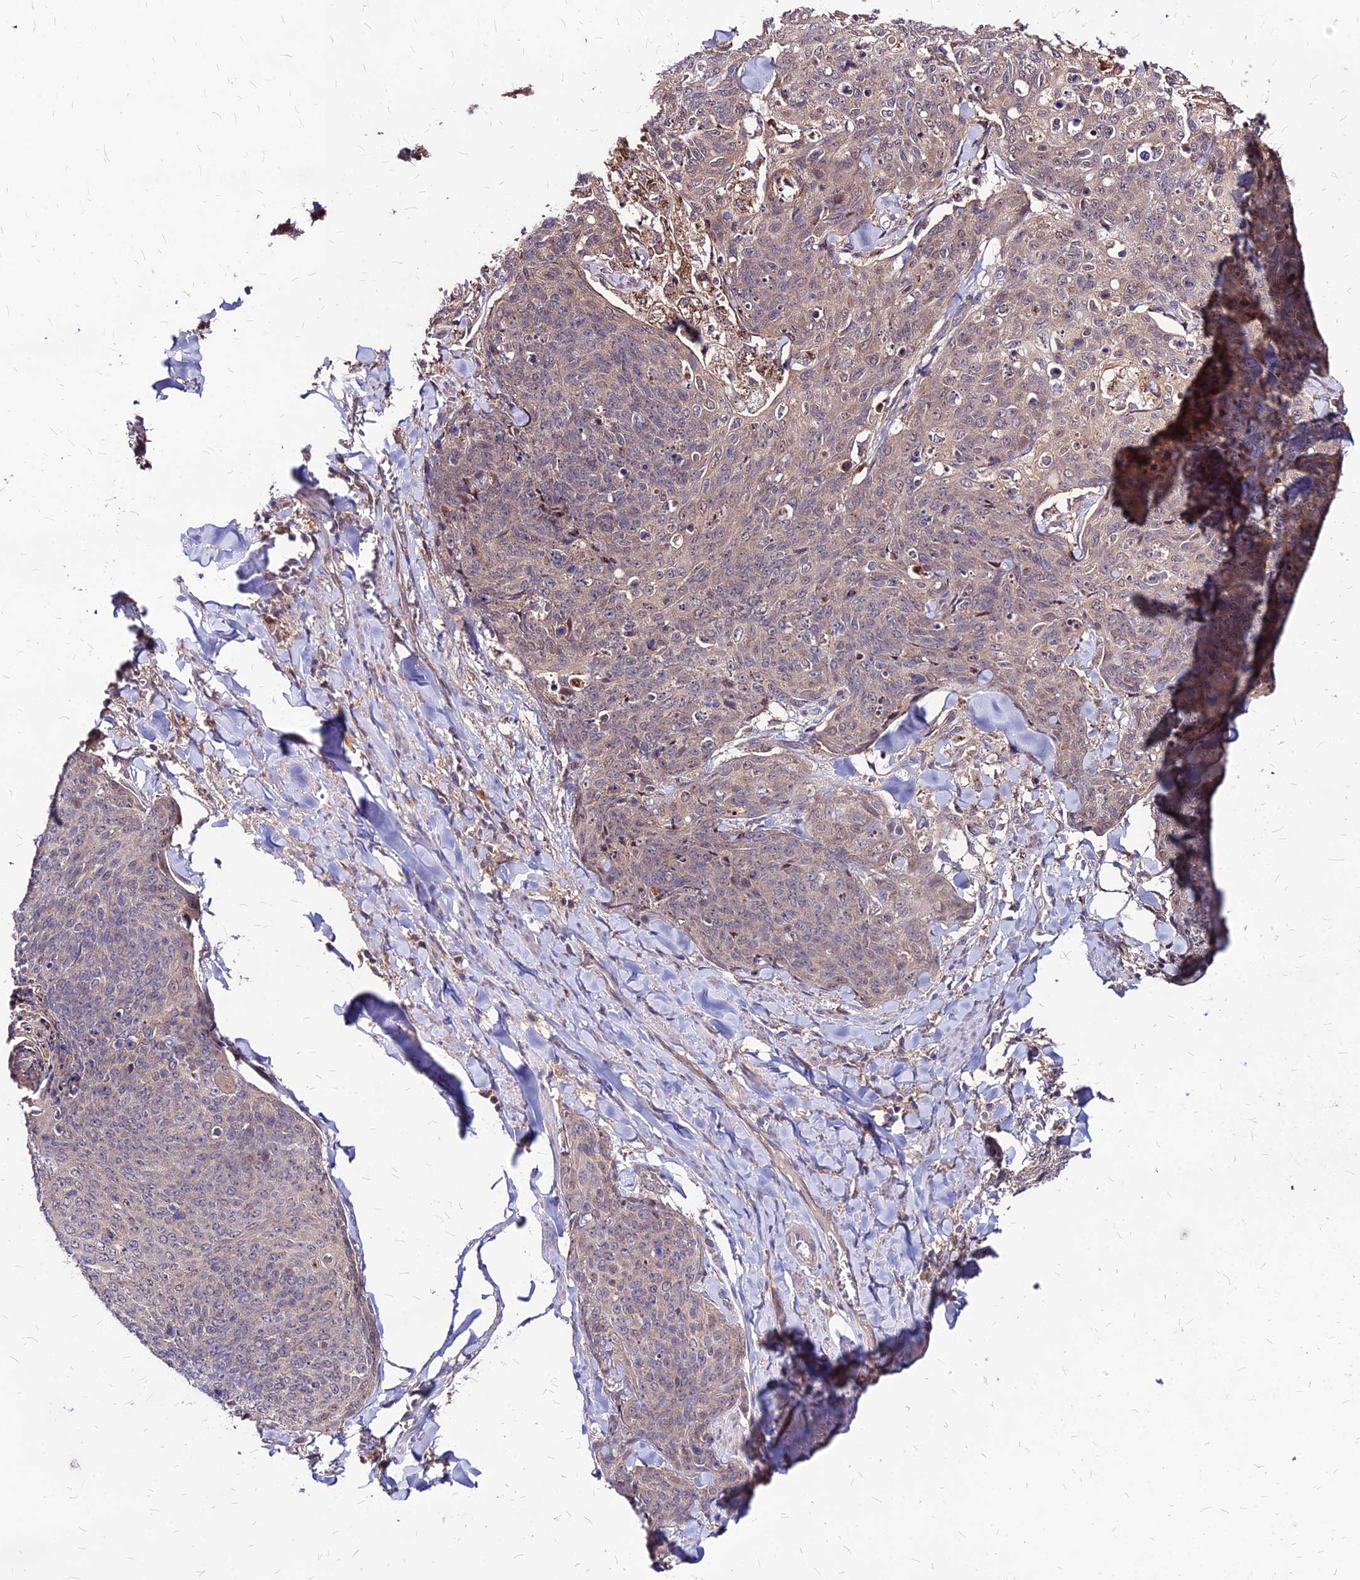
{"staining": {"intensity": "weak", "quantity": "25%-75%", "location": "cytoplasmic/membranous"}, "tissue": "skin cancer", "cell_type": "Tumor cells", "image_type": "cancer", "snomed": [{"axis": "morphology", "description": "Squamous cell carcinoma, NOS"}, {"axis": "topography", "description": "Skin"}, {"axis": "topography", "description": "Vulva"}], "caption": "The immunohistochemical stain labels weak cytoplasmic/membranous staining in tumor cells of skin cancer tissue.", "gene": "APBA3", "patient": {"sex": "female", "age": 85}}